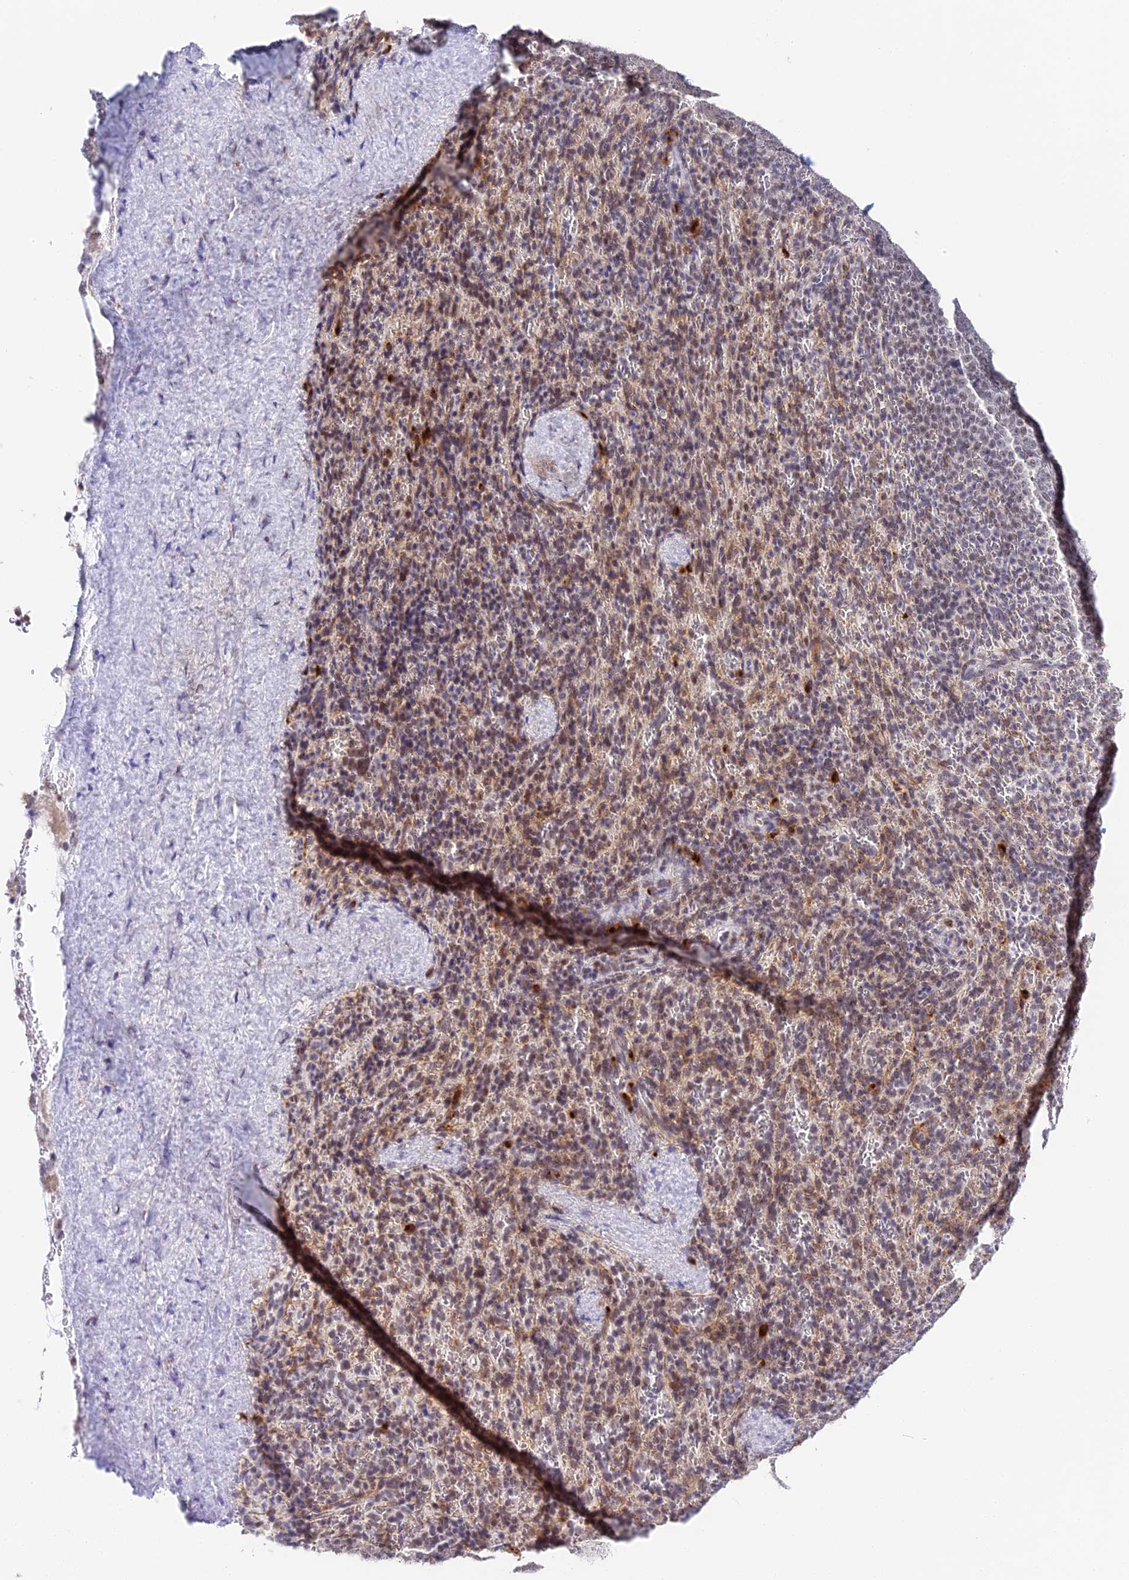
{"staining": {"intensity": "strong", "quantity": "<25%", "location": "nuclear"}, "tissue": "spleen", "cell_type": "Cells in red pulp", "image_type": "normal", "snomed": [{"axis": "morphology", "description": "Normal tissue, NOS"}, {"axis": "topography", "description": "Spleen"}], "caption": "Immunohistochemical staining of unremarkable human spleen reveals <25% levels of strong nuclear protein positivity in approximately <25% of cells in red pulp.", "gene": "HEATR5B", "patient": {"sex": "female", "age": 21}}